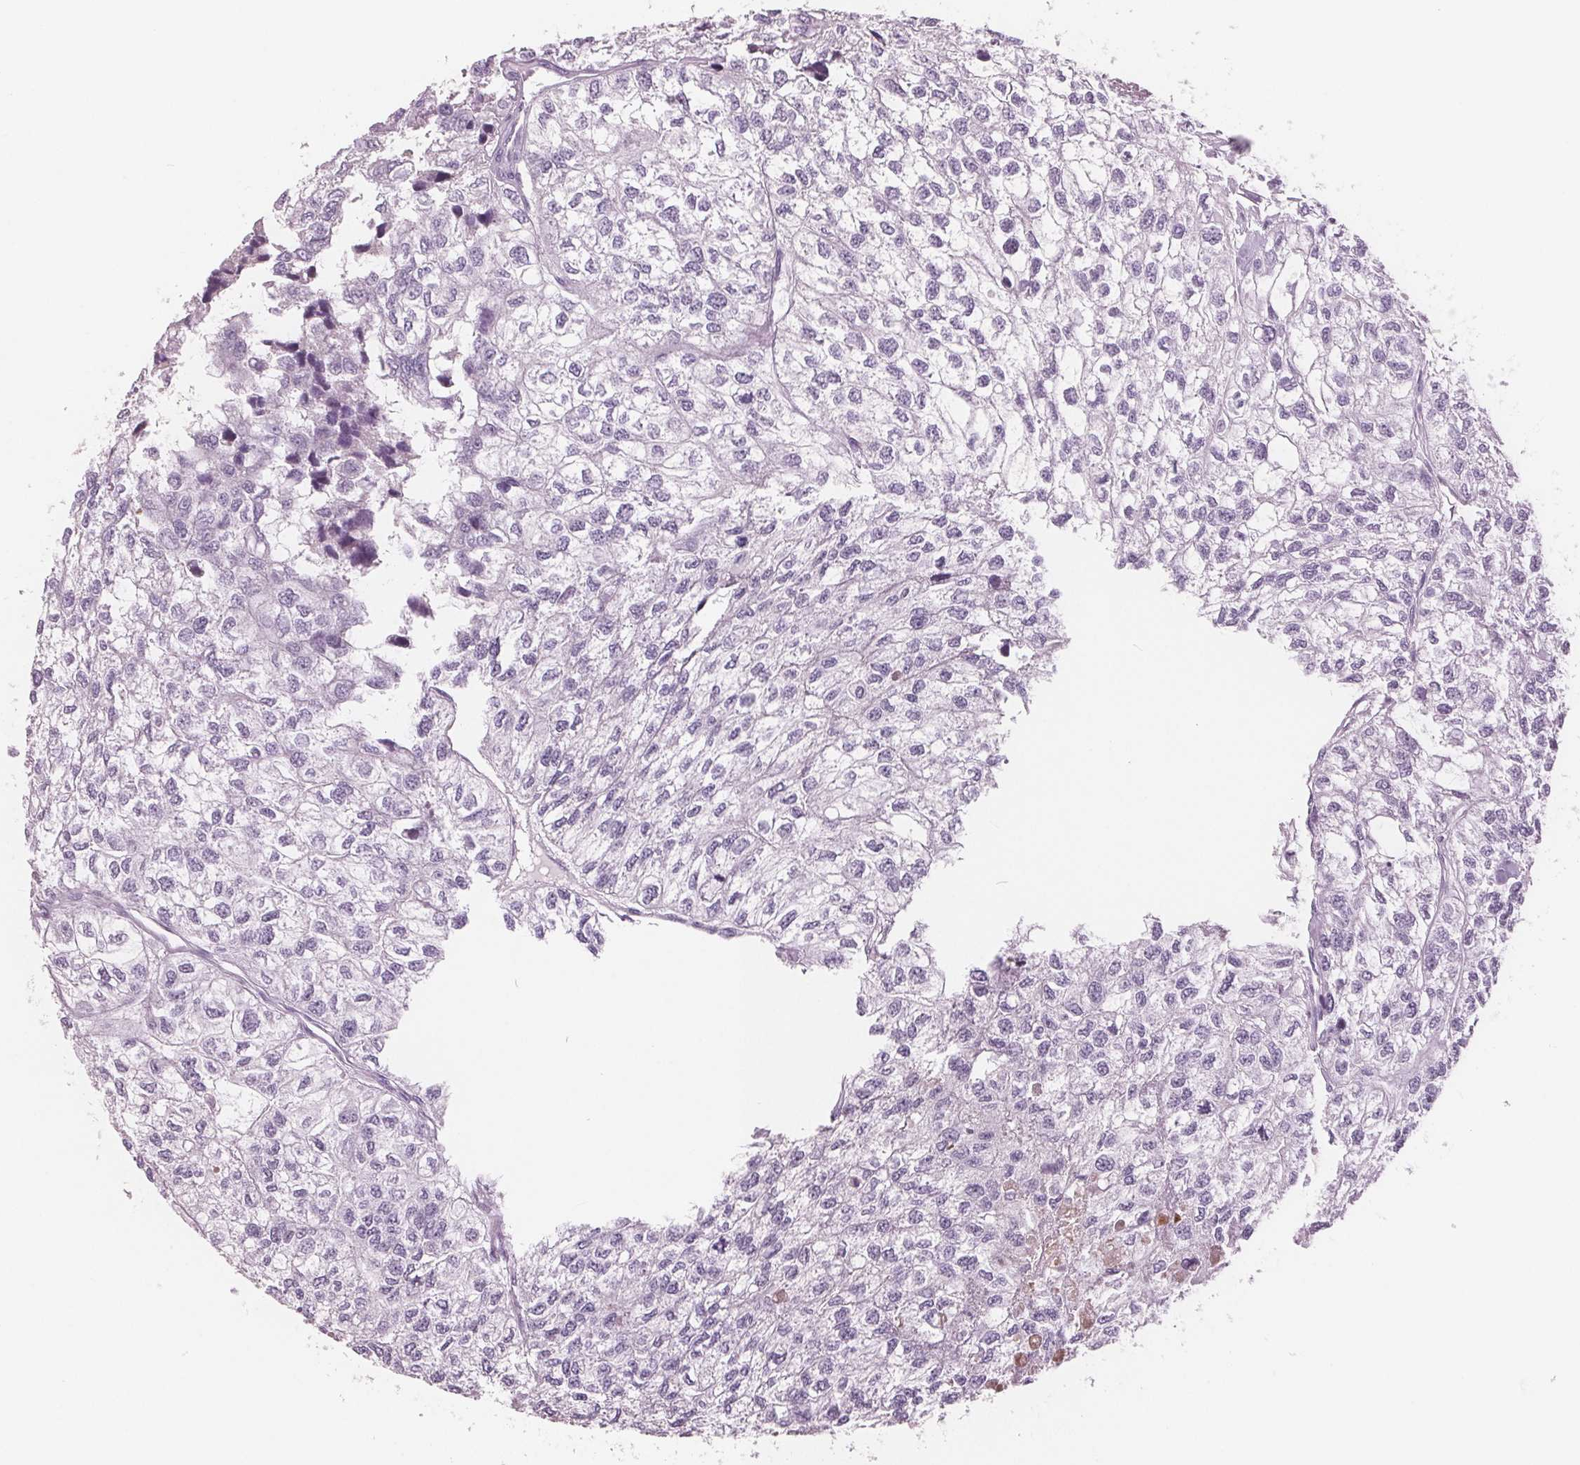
{"staining": {"intensity": "negative", "quantity": "none", "location": "none"}, "tissue": "renal cancer", "cell_type": "Tumor cells", "image_type": "cancer", "snomed": [{"axis": "morphology", "description": "Adenocarcinoma, NOS"}, {"axis": "topography", "description": "Kidney"}], "caption": "High magnification brightfield microscopy of adenocarcinoma (renal) stained with DAB (brown) and counterstained with hematoxylin (blue): tumor cells show no significant staining. (Immunohistochemistry (ihc), brightfield microscopy, high magnification).", "gene": "AMBP", "patient": {"sex": "male", "age": 56}}